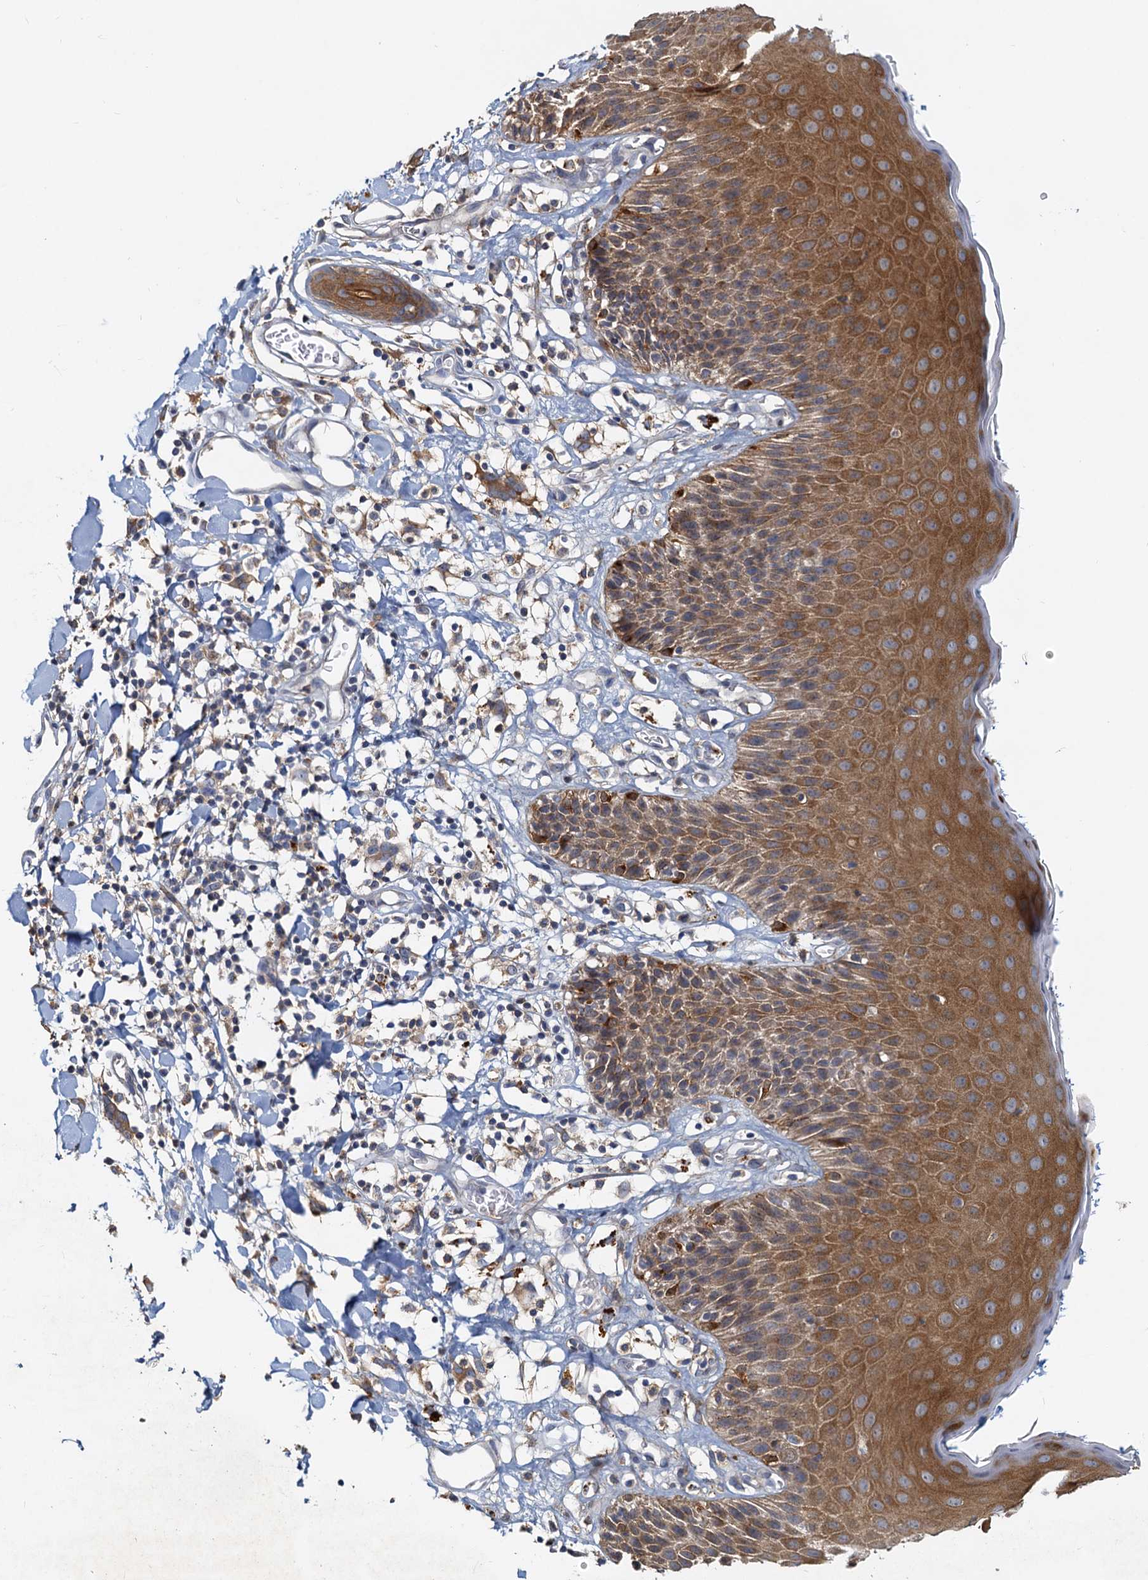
{"staining": {"intensity": "moderate", "quantity": ">75%", "location": "cytoplasmic/membranous"}, "tissue": "skin", "cell_type": "Epidermal cells", "image_type": "normal", "snomed": [{"axis": "morphology", "description": "Normal tissue, NOS"}, {"axis": "topography", "description": "Vulva"}], "caption": "Skin stained with a brown dye shows moderate cytoplasmic/membranous positive staining in approximately >75% of epidermal cells.", "gene": "TOLLIP", "patient": {"sex": "female", "age": 68}}